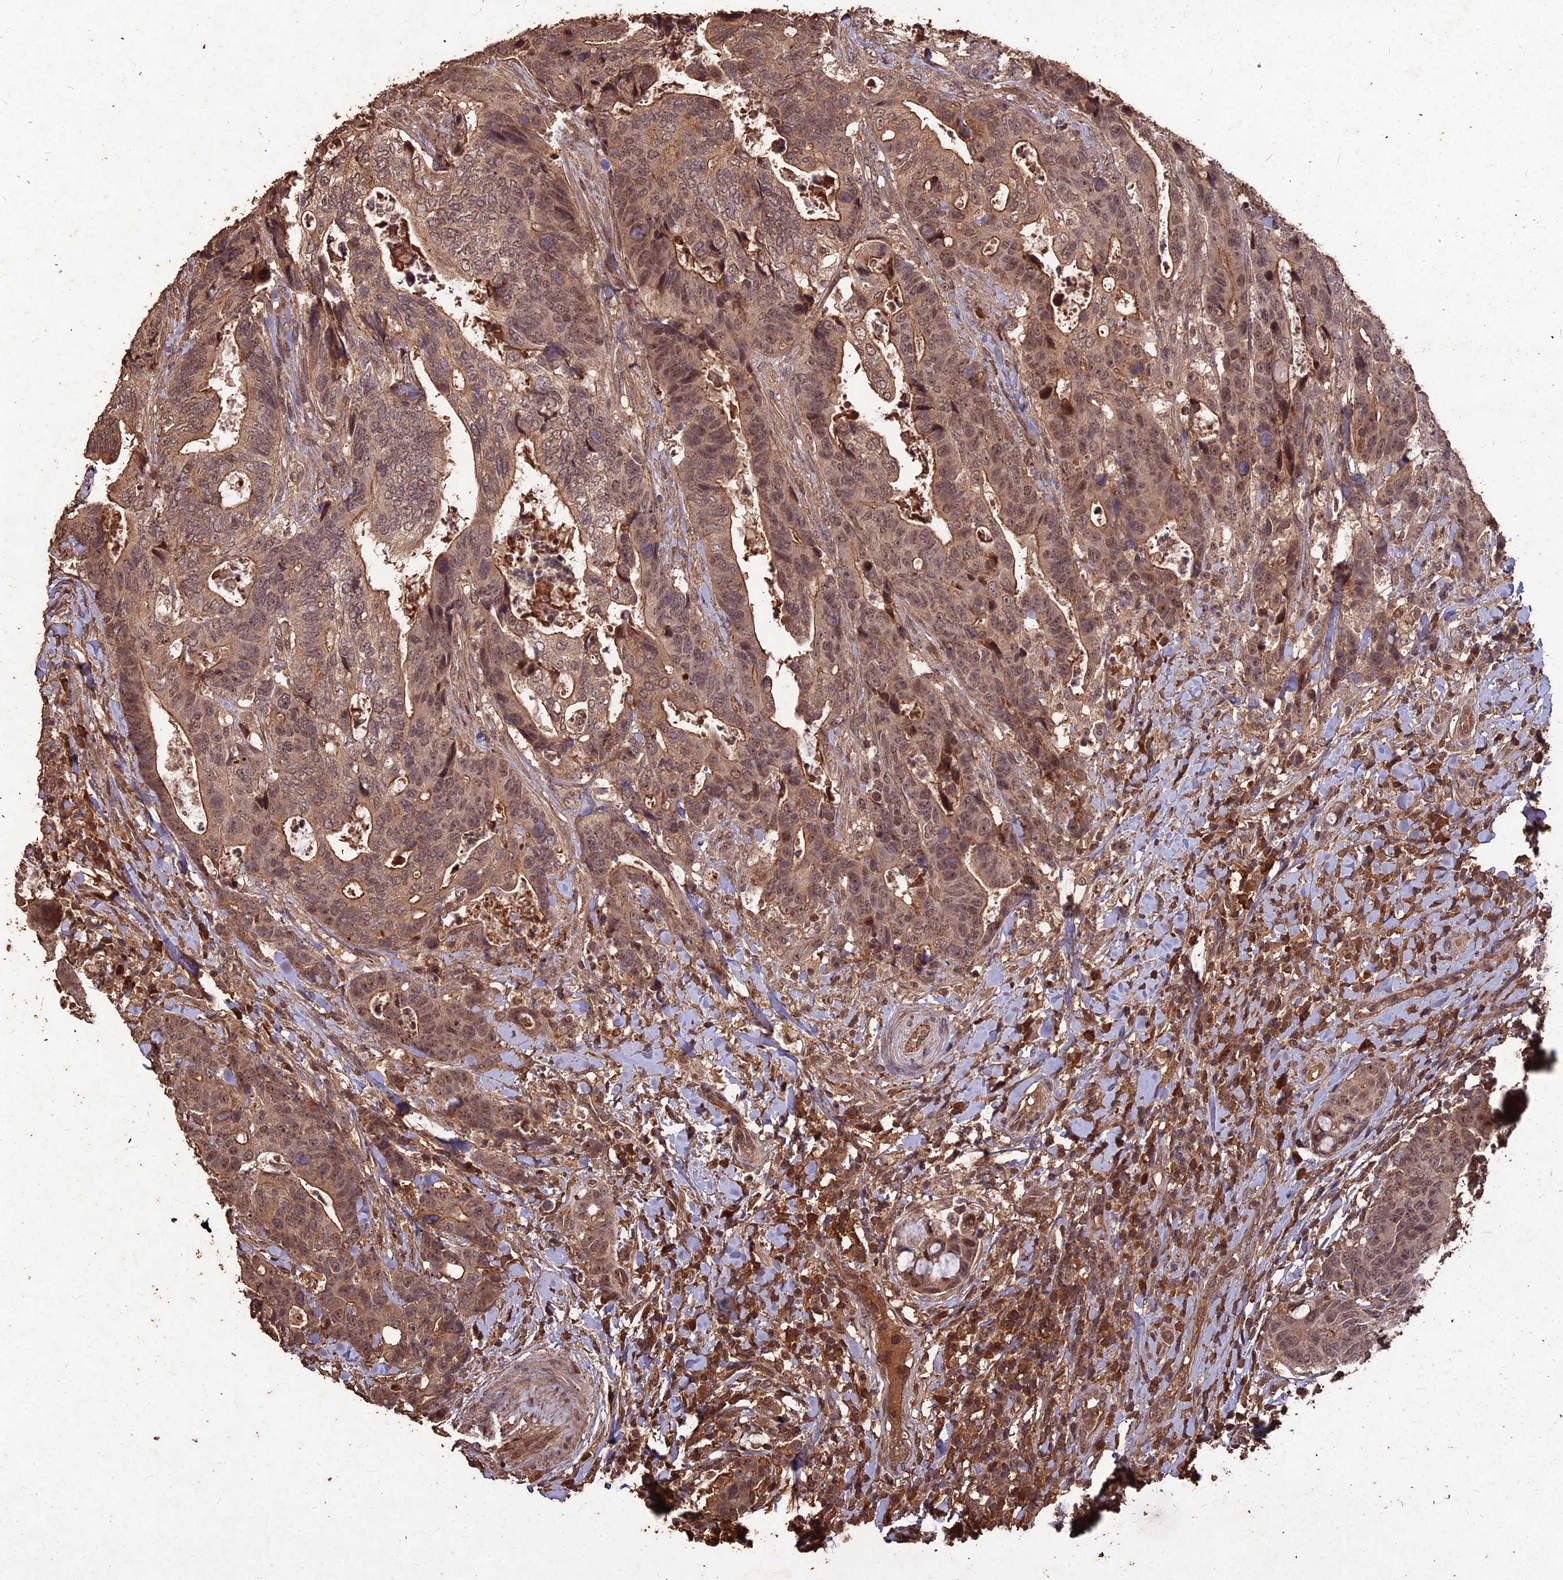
{"staining": {"intensity": "moderate", "quantity": ">75%", "location": "cytoplasmic/membranous,nuclear"}, "tissue": "colorectal cancer", "cell_type": "Tumor cells", "image_type": "cancer", "snomed": [{"axis": "morphology", "description": "Adenocarcinoma, NOS"}, {"axis": "topography", "description": "Colon"}], "caption": "High-power microscopy captured an immunohistochemistry micrograph of adenocarcinoma (colorectal), revealing moderate cytoplasmic/membranous and nuclear positivity in approximately >75% of tumor cells.", "gene": "SYMPK", "patient": {"sex": "female", "age": 82}}